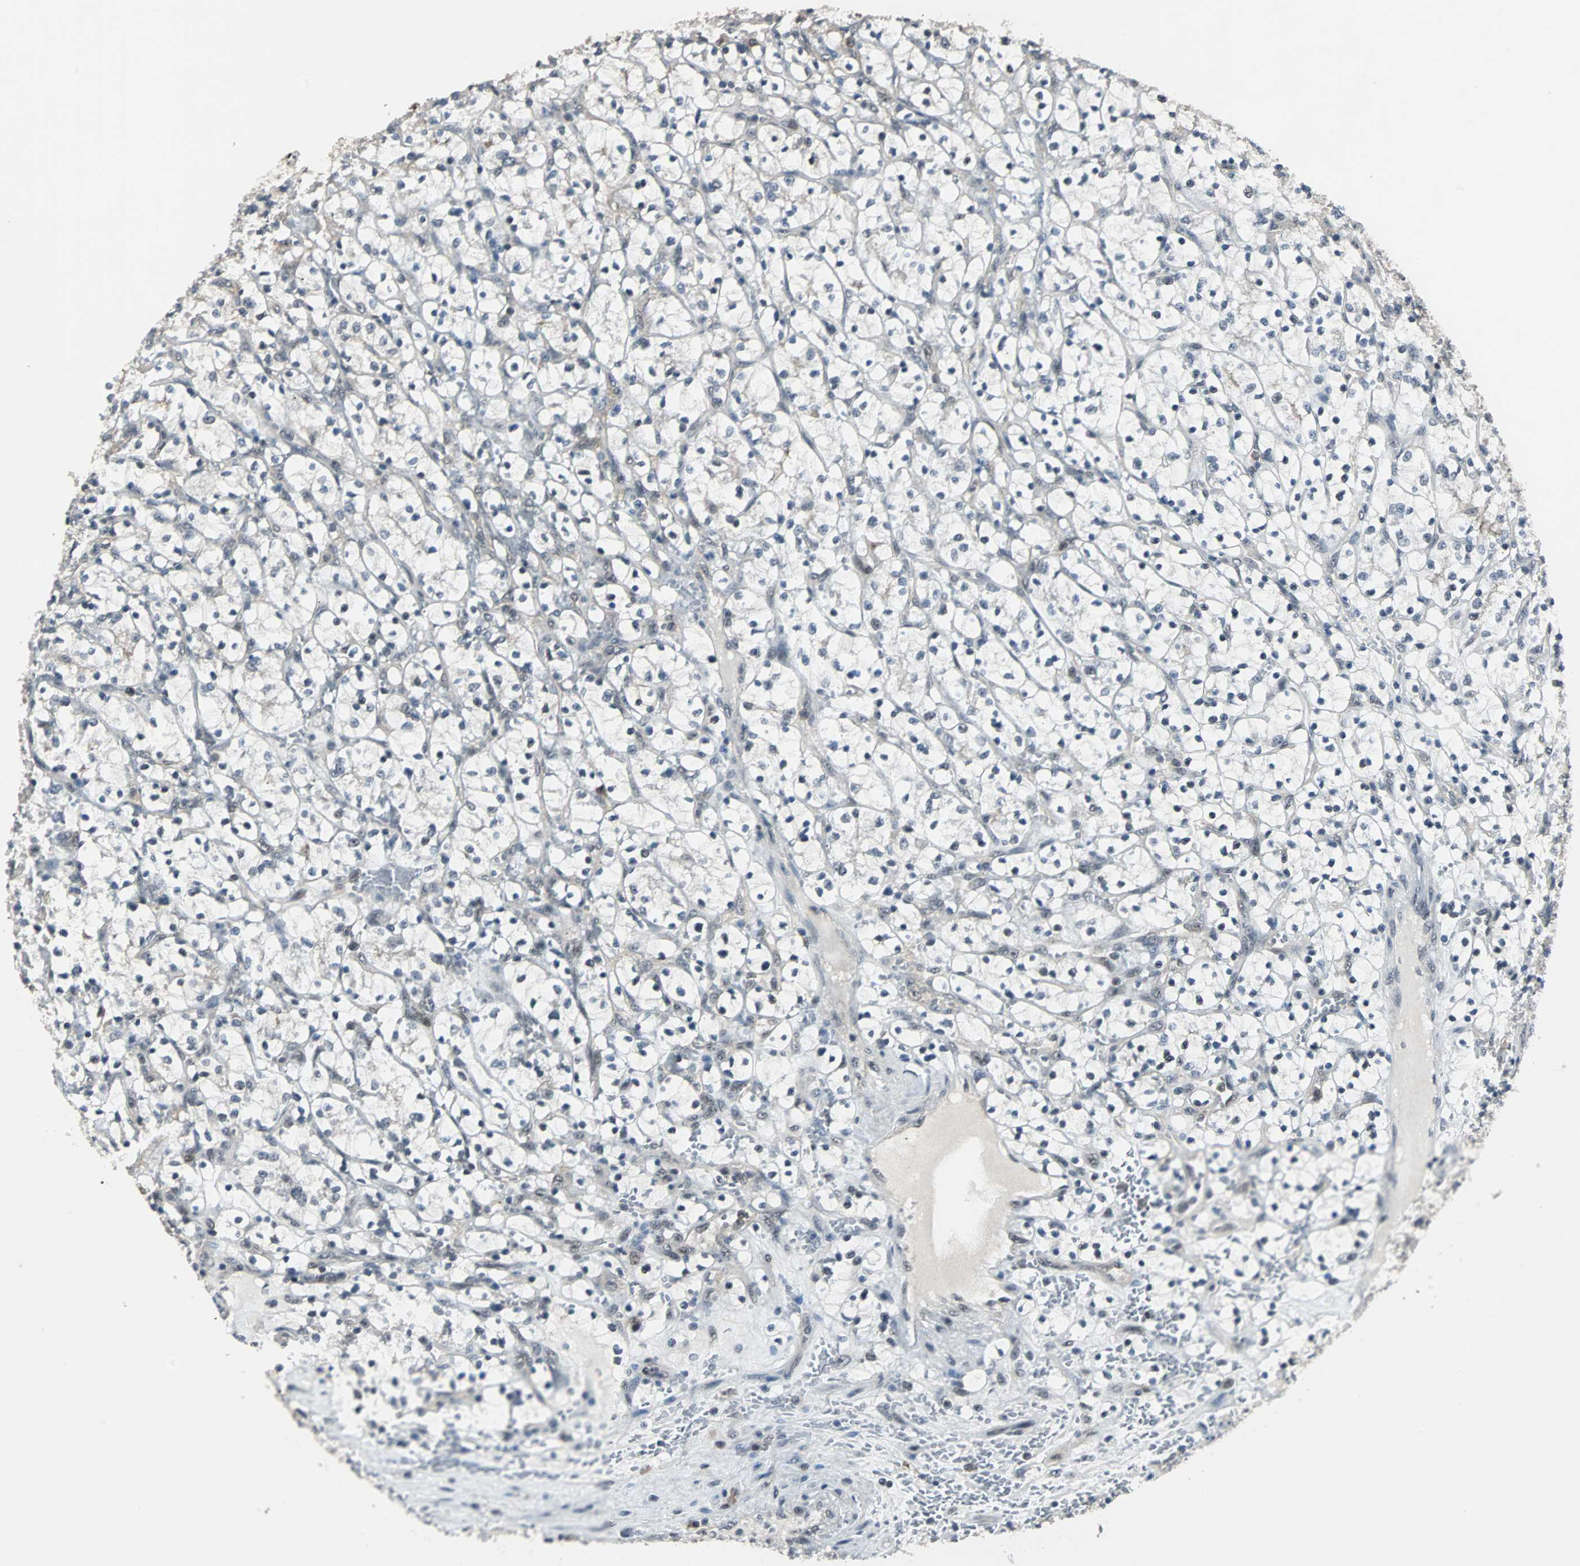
{"staining": {"intensity": "negative", "quantity": "none", "location": "none"}, "tissue": "renal cancer", "cell_type": "Tumor cells", "image_type": "cancer", "snomed": [{"axis": "morphology", "description": "Adenocarcinoma, NOS"}, {"axis": "topography", "description": "Kidney"}], "caption": "Immunohistochemistry (IHC) of human renal adenocarcinoma shows no staining in tumor cells.", "gene": "MKX", "patient": {"sex": "female", "age": 69}}